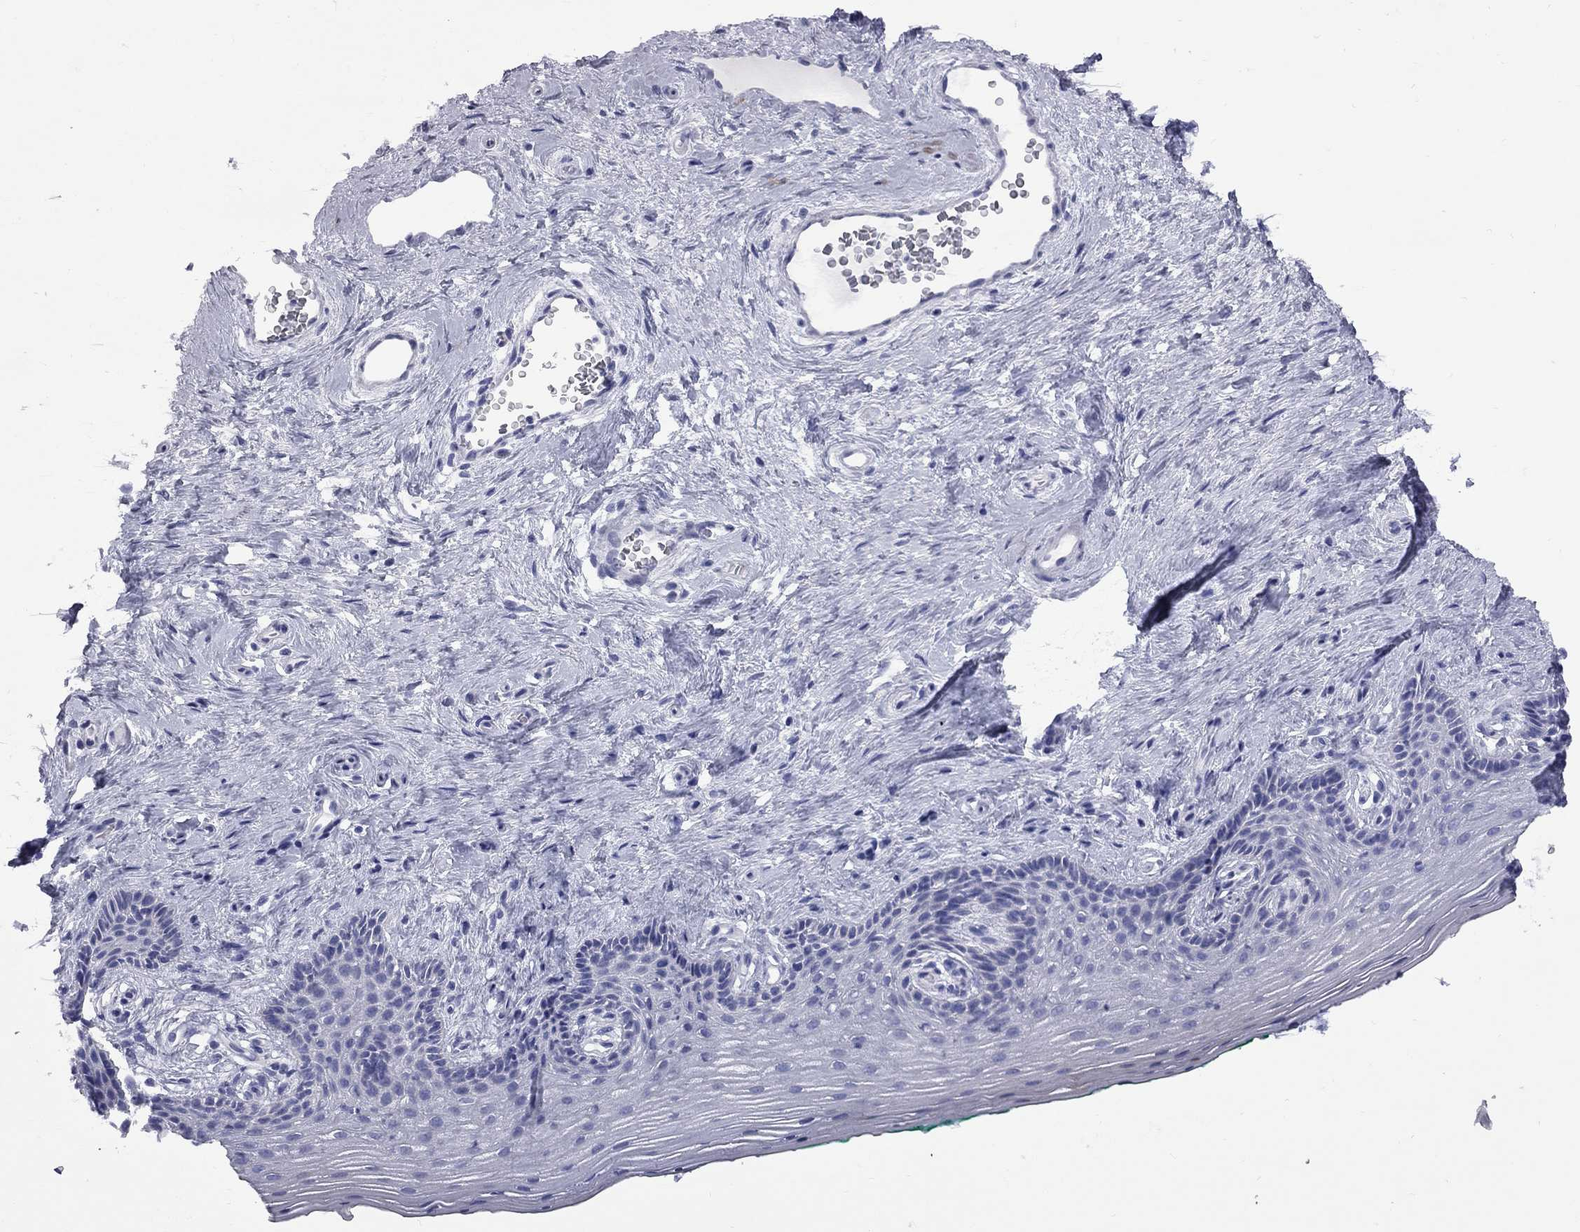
{"staining": {"intensity": "negative", "quantity": "none", "location": "none"}, "tissue": "vagina", "cell_type": "Squamous epithelial cells", "image_type": "normal", "snomed": [{"axis": "morphology", "description": "Normal tissue, NOS"}, {"axis": "topography", "description": "Vagina"}], "caption": "The immunohistochemistry (IHC) micrograph has no significant positivity in squamous epithelial cells of vagina.", "gene": "ABCB4", "patient": {"sex": "female", "age": 45}}